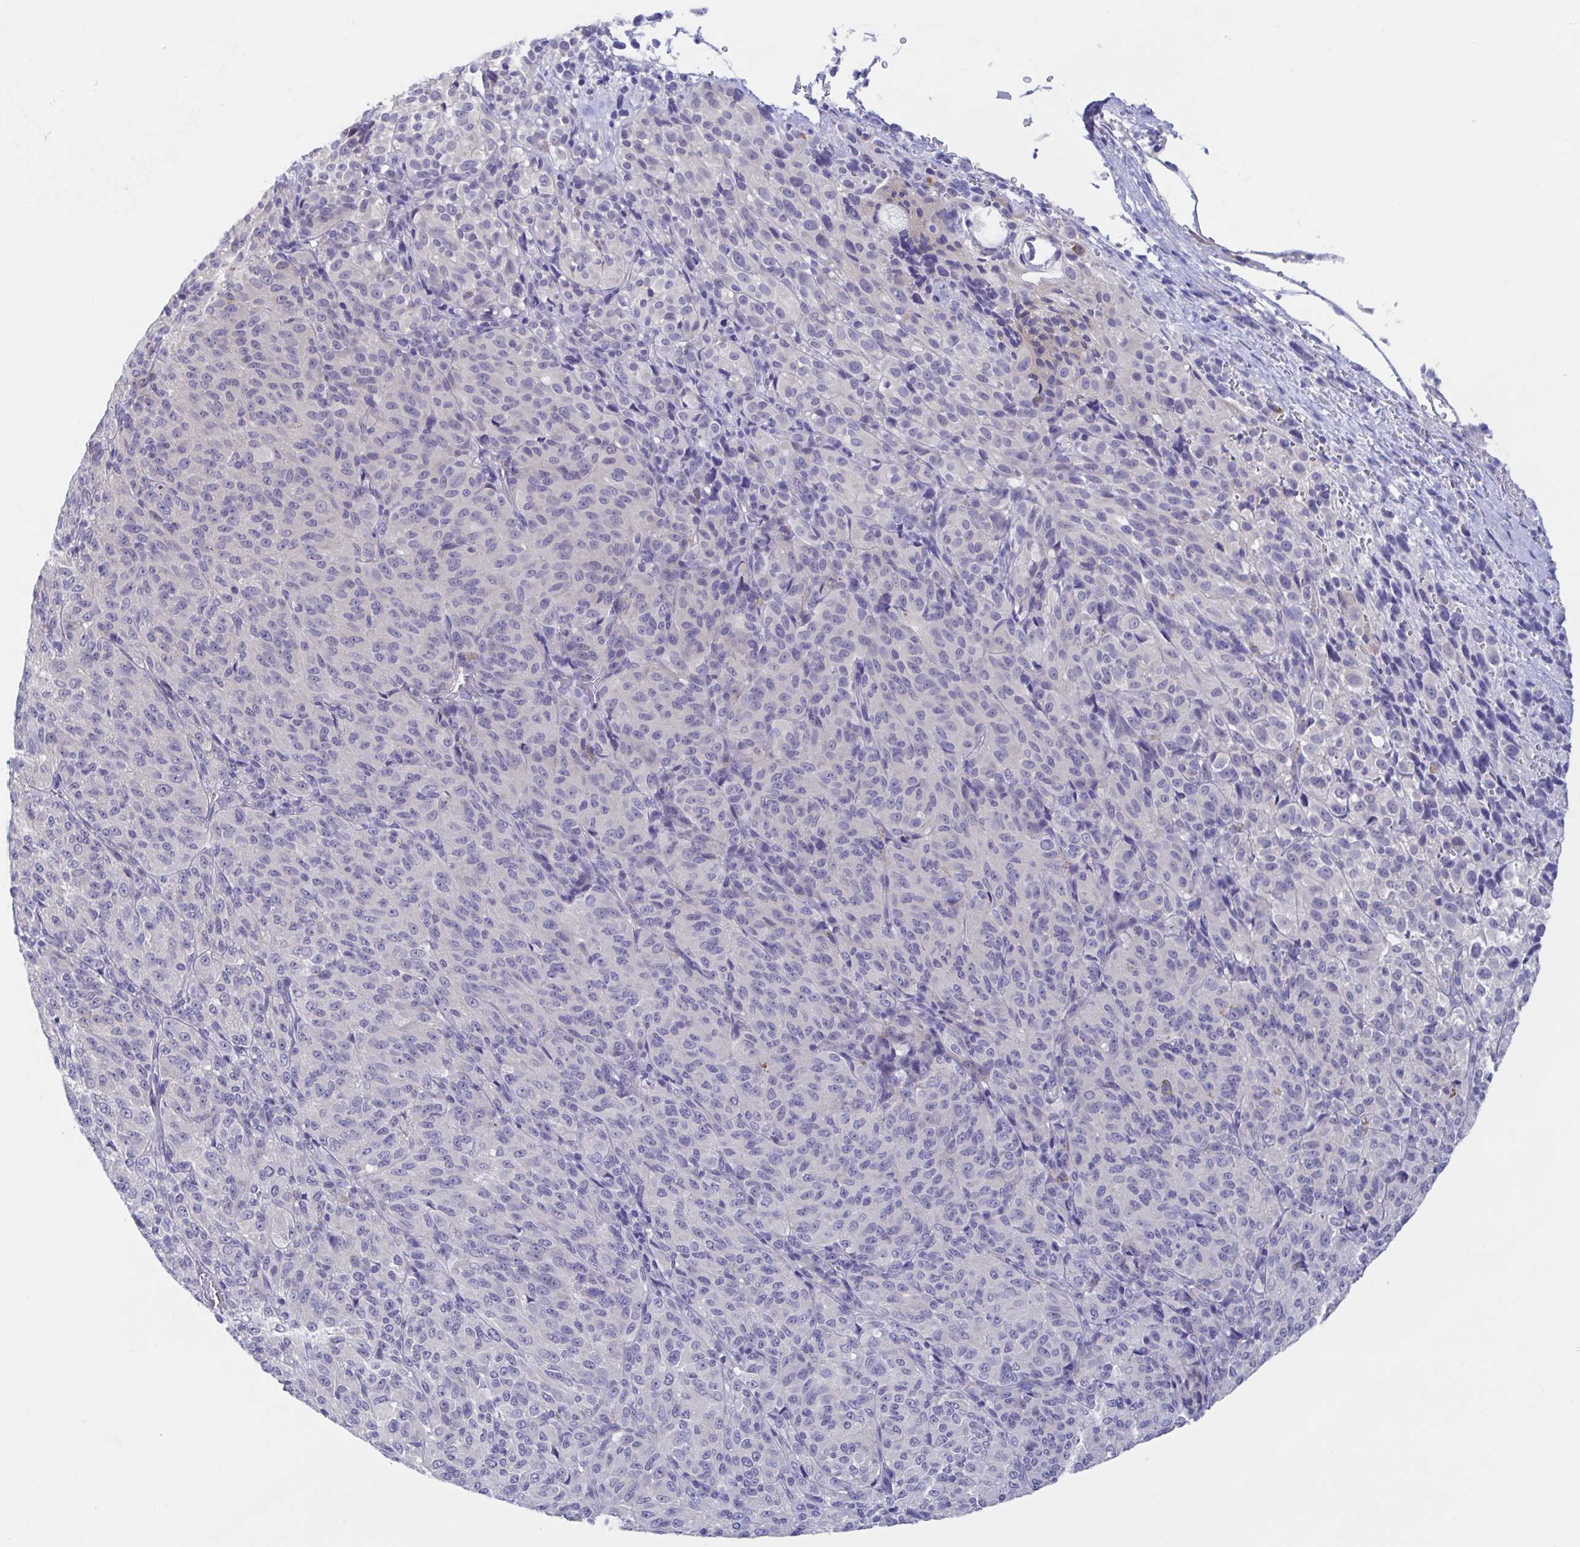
{"staining": {"intensity": "negative", "quantity": "none", "location": "none"}, "tissue": "melanoma", "cell_type": "Tumor cells", "image_type": "cancer", "snomed": [{"axis": "morphology", "description": "Malignant melanoma, Metastatic site"}, {"axis": "topography", "description": "Brain"}], "caption": "IHC of human malignant melanoma (metastatic site) exhibits no staining in tumor cells. (DAB IHC with hematoxylin counter stain).", "gene": "TEX12", "patient": {"sex": "female", "age": 56}}